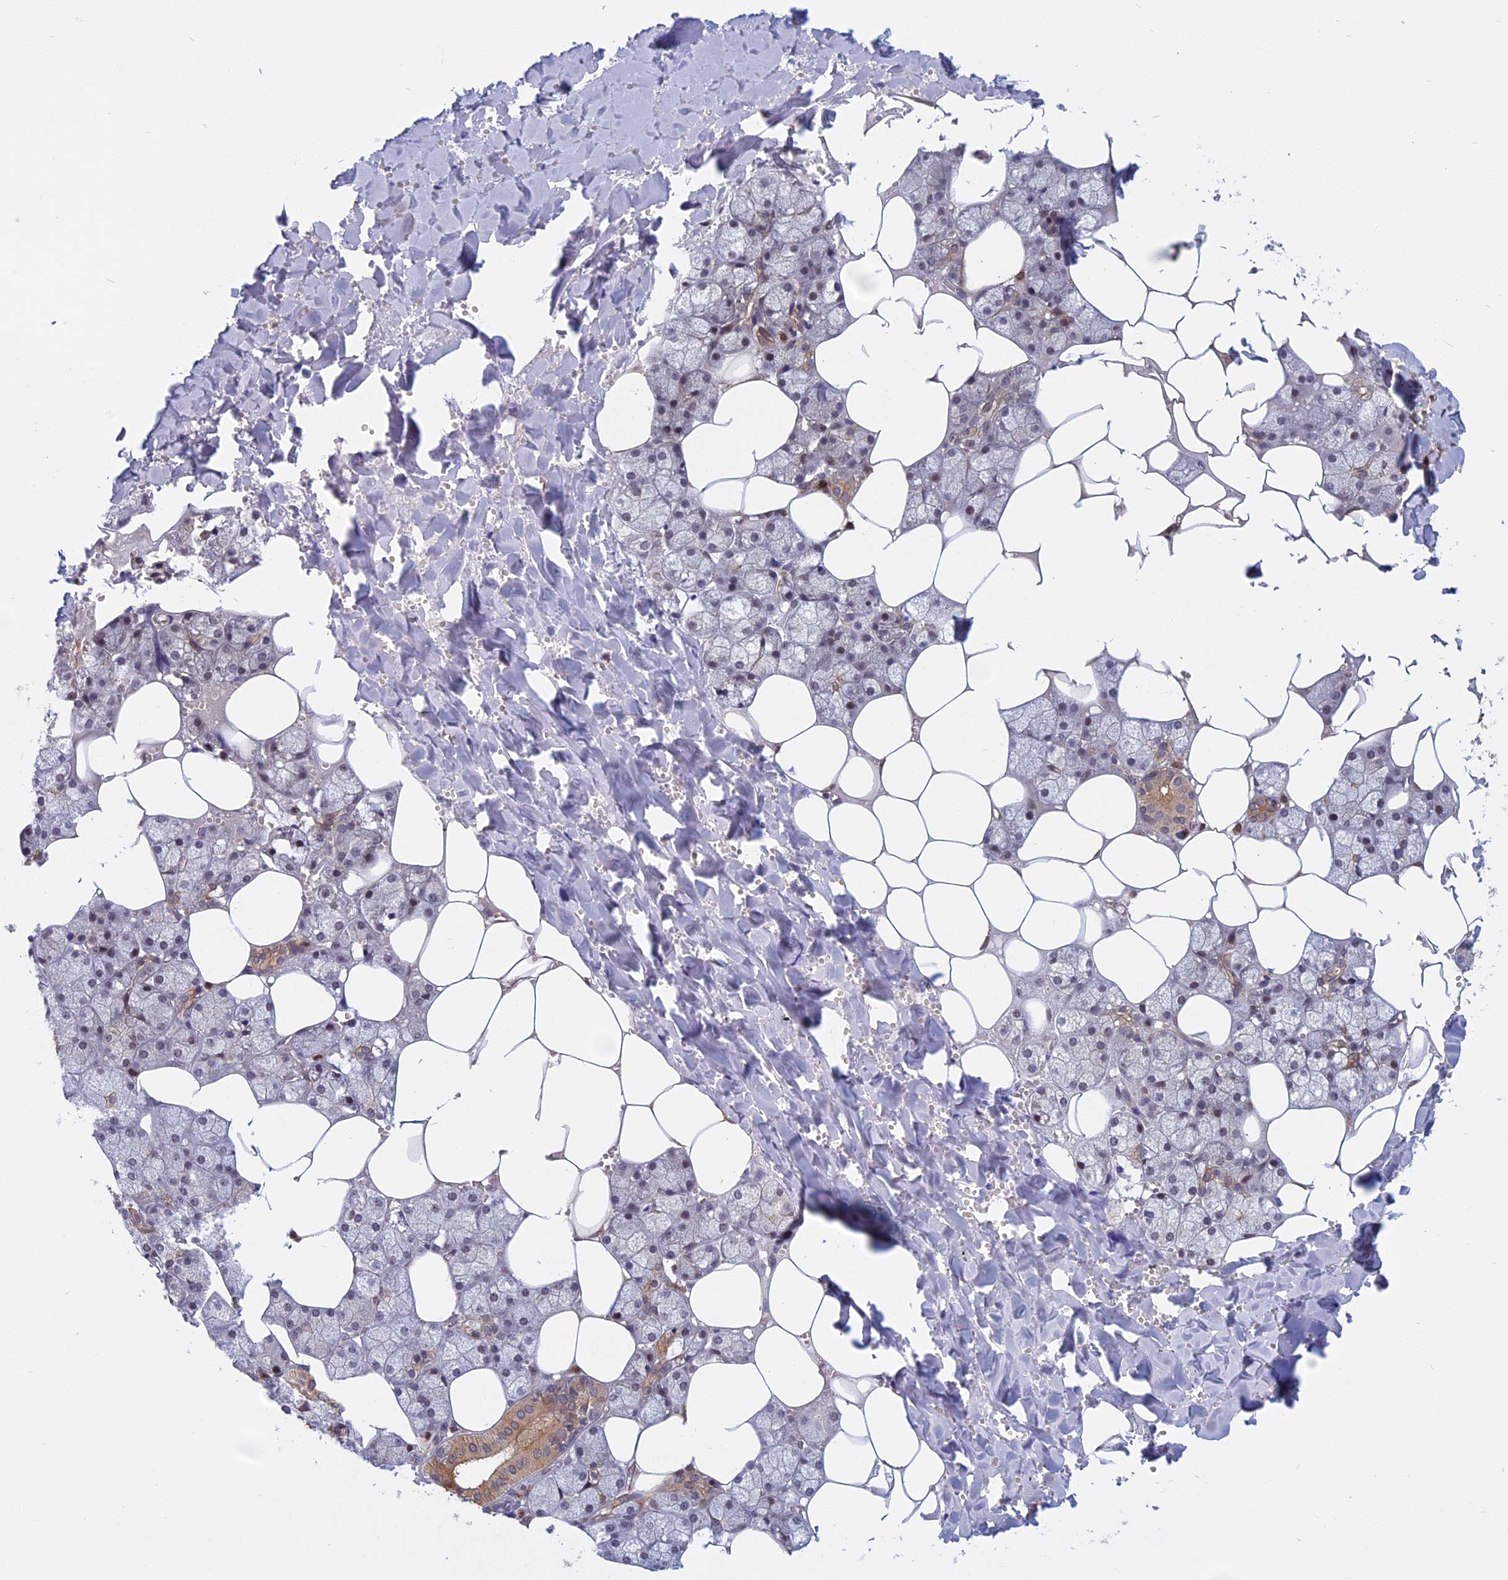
{"staining": {"intensity": "moderate", "quantity": "25%-75%", "location": "cytoplasmic/membranous,nuclear"}, "tissue": "salivary gland", "cell_type": "Glandular cells", "image_type": "normal", "snomed": [{"axis": "morphology", "description": "Normal tissue, NOS"}, {"axis": "topography", "description": "Salivary gland"}], "caption": "Immunohistochemistry (IHC) of normal salivary gland reveals medium levels of moderate cytoplasmic/membranous,nuclear staining in about 25%-75% of glandular cells.", "gene": "CCDC113", "patient": {"sex": "male", "age": 62}}